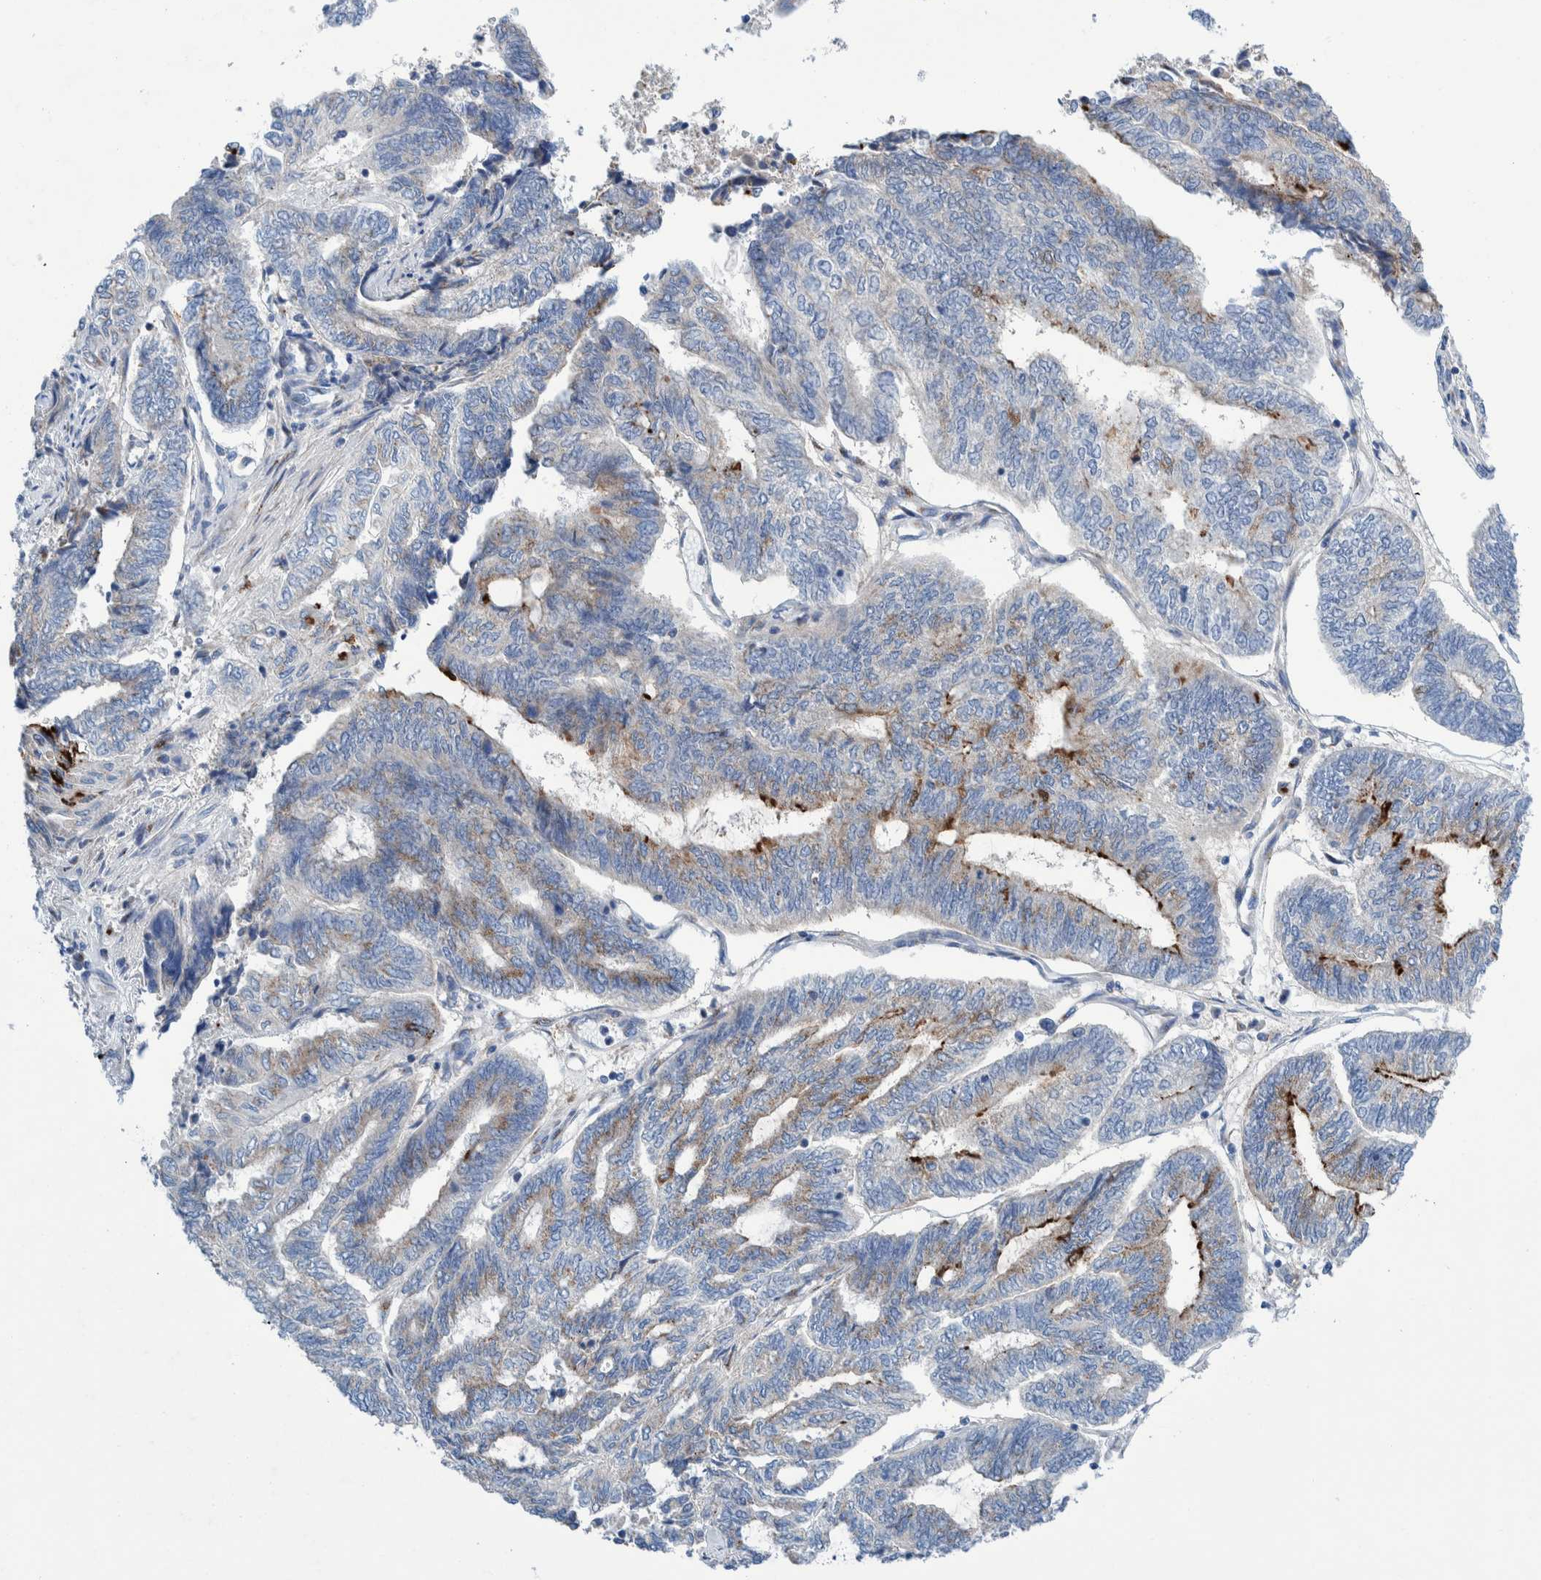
{"staining": {"intensity": "moderate", "quantity": "<25%", "location": "cytoplasmic/membranous"}, "tissue": "endometrial cancer", "cell_type": "Tumor cells", "image_type": "cancer", "snomed": [{"axis": "morphology", "description": "Adenocarcinoma, NOS"}, {"axis": "topography", "description": "Uterus"}, {"axis": "topography", "description": "Endometrium"}], "caption": "This histopathology image demonstrates immunohistochemistry staining of endometrial cancer, with low moderate cytoplasmic/membranous staining in about <25% of tumor cells.", "gene": "TRIM58", "patient": {"sex": "female", "age": 70}}